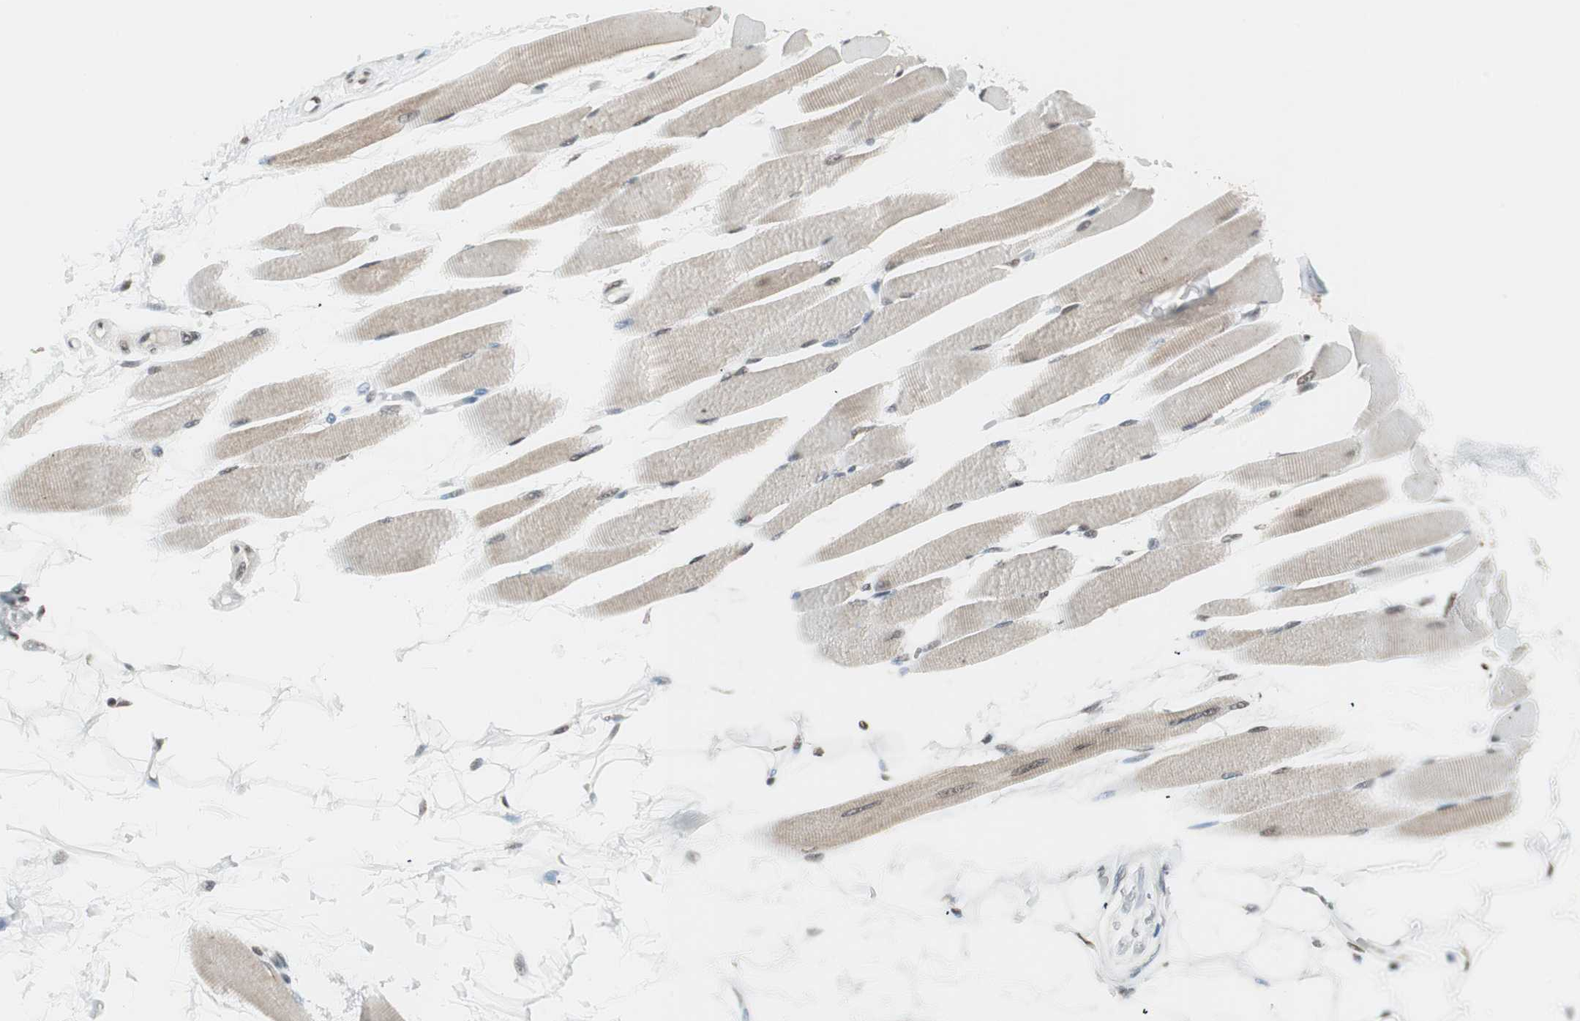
{"staining": {"intensity": "weak", "quantity": "25%-75%", "location": "cytoplasmic/membranous"}, "tissue": "skeletal muscle", "cell_type": "Myocytes", "image_type": "normal", "snomed": [{"axis": "morphology", "description": "Normal tissue, NOS"}, {"axis": "topography", "description": "Skeletal muscle"}, {"axis": "topography", "description": "Peripheral nerve tissue"}], "caption": "Approximately 25%-75% of myocytes in unremarkable skeletal muscle demonstrate weak cytoplasmic/membranous protein staining as visualized by brown immunohistochemical staining.", "gene": "SMARCE1", "patient": {"sex": "female", "age": 84}}